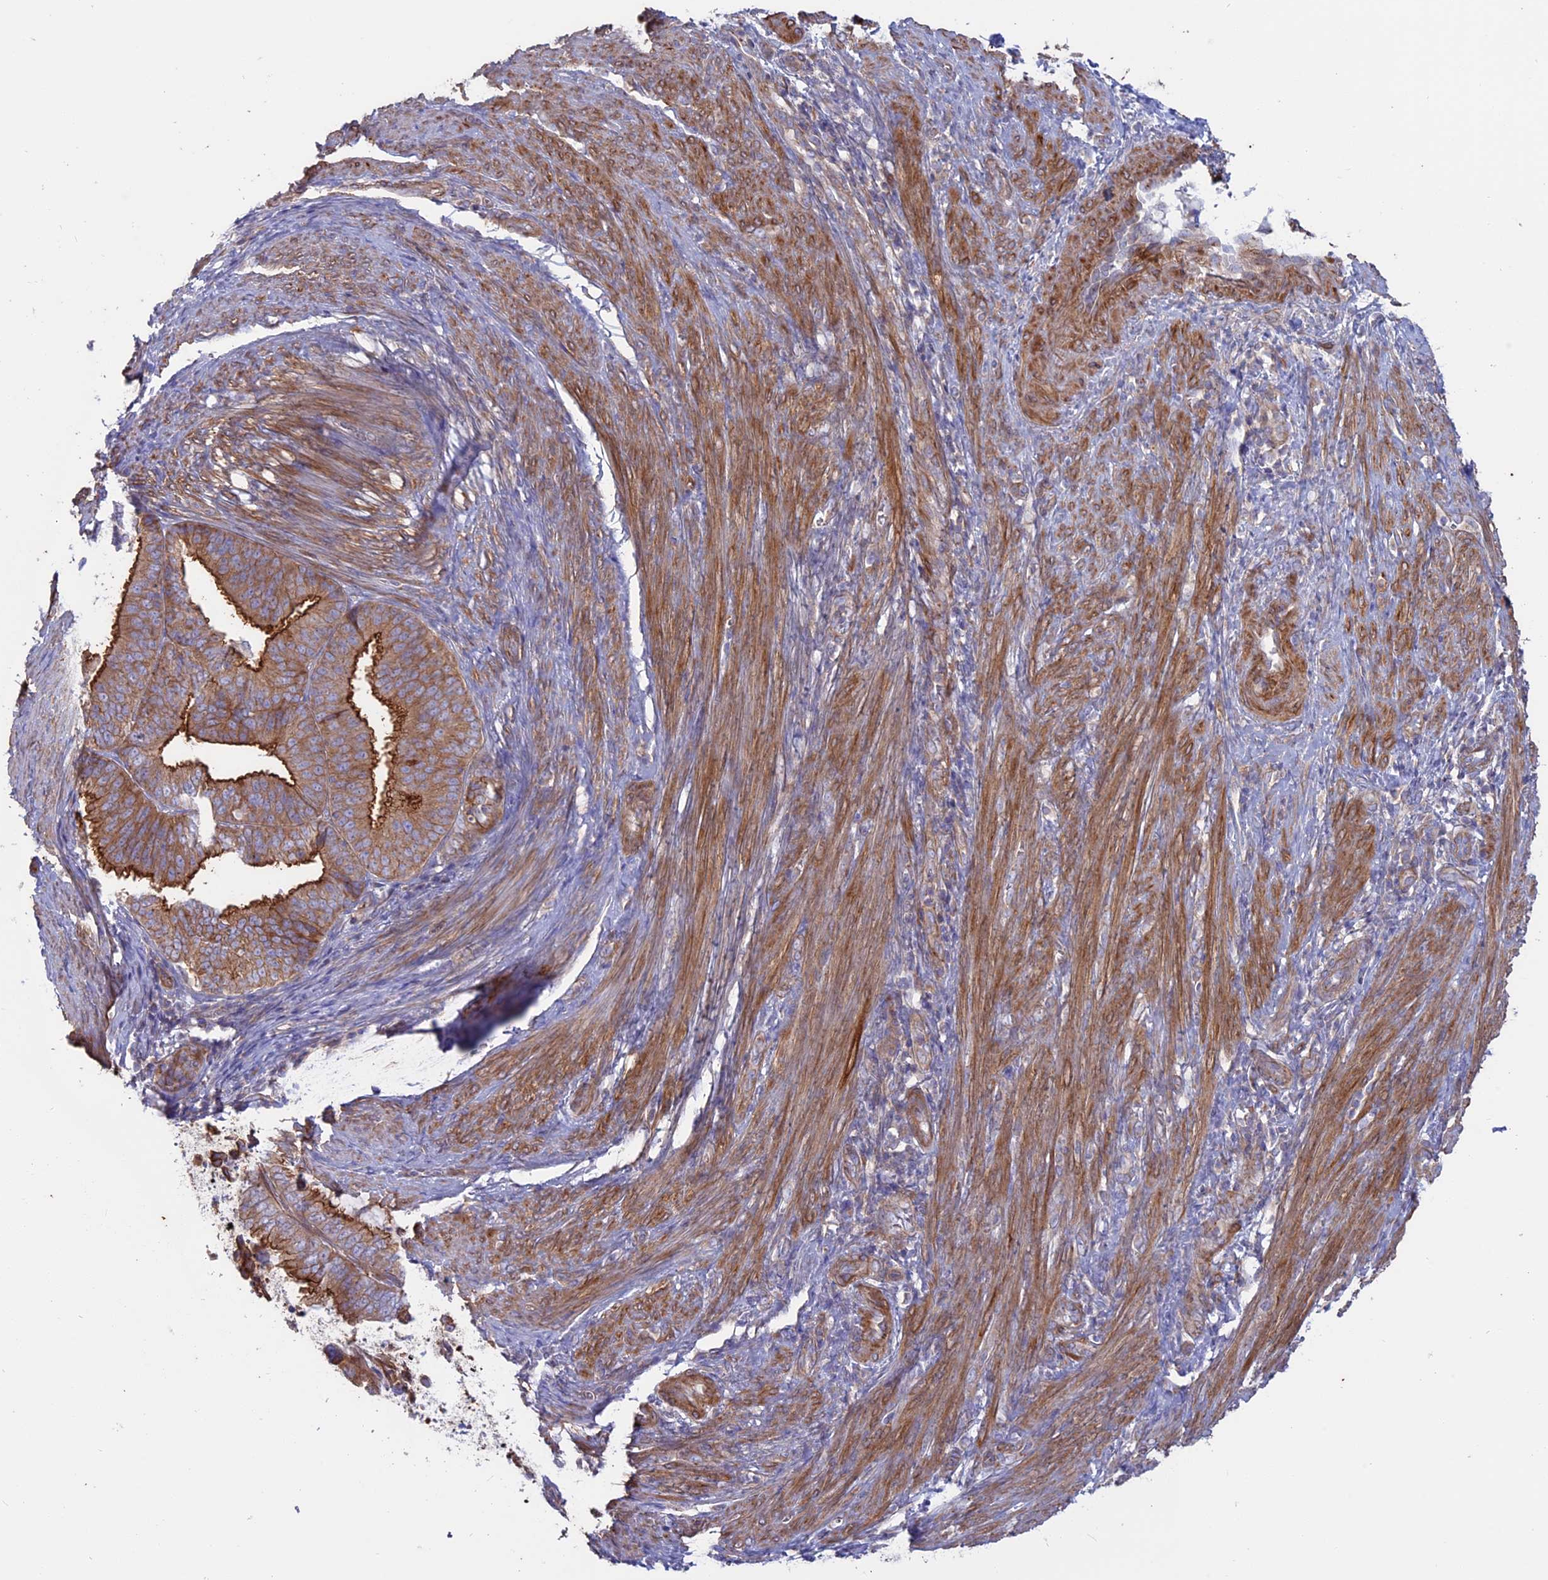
{"staining": {"intensity": "strong", "quantity": ">75%", "location": "cytoplasmic/membranous"}, "tissue": "endometrial cancer", "cell_type": "Tumor cells", "image_type": "cancer", "snomed": [{"axis": "morphology", "description": "Adenocarcinoma, NOS"}, {"axis": "topography", "description": "Endometrium"}], "caption": "Protein staining of endometrial adenocarcinoma tissue reveals strong cytoplasmic/membranous expression in approximately >75% of tumor cells.", "gene": "MYO5B", "patient": {"sex": "female", "age": 51}}